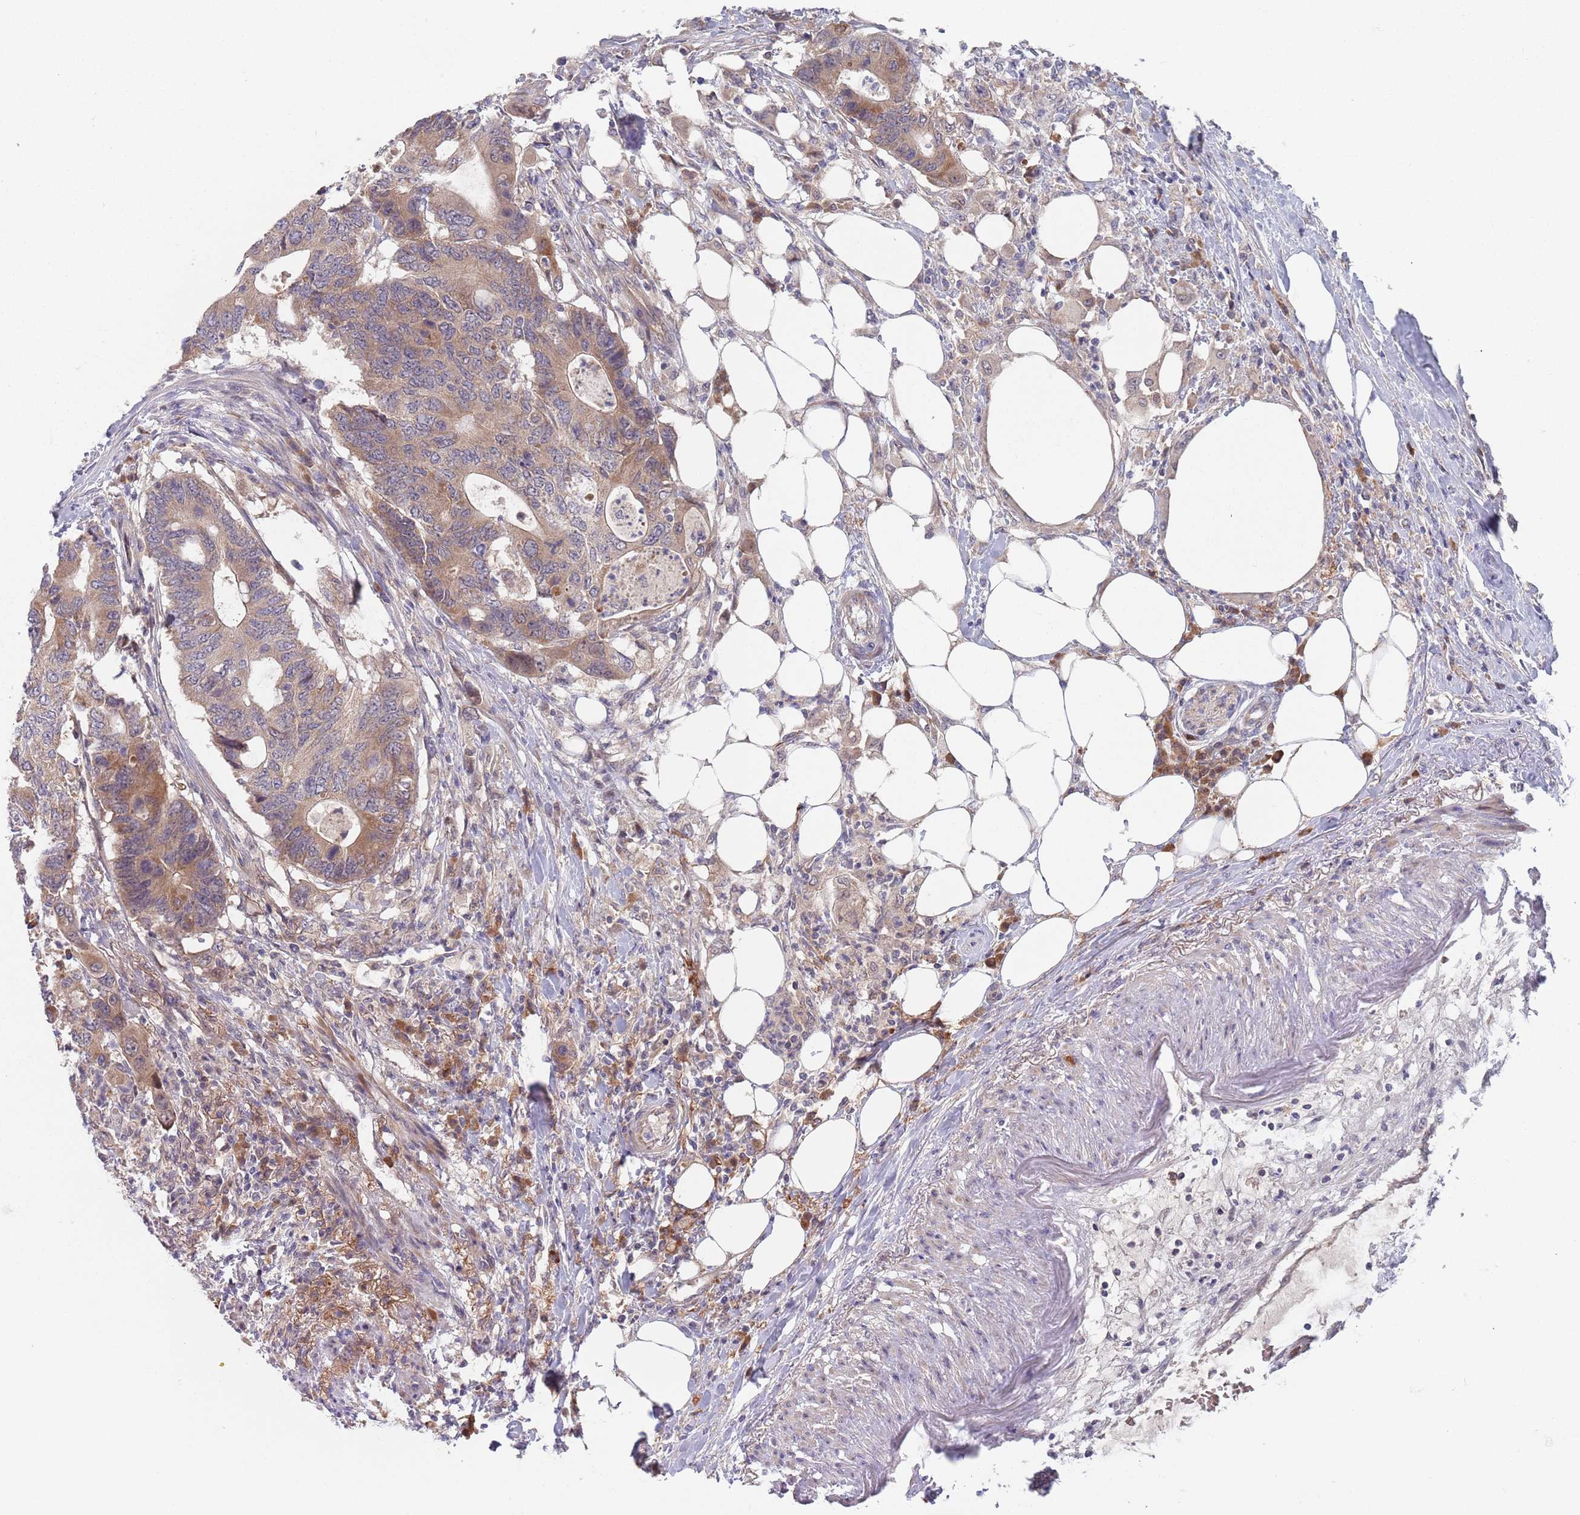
{"staining": {"intensity": "moderate", "quantity": ">75%", "location": "cytoplasmic/membranous"}, "tissue": "colorectal cancer", "cell_type": "Tumor cells", "image_type": "cancer", "snomed": [{"axis": "morphology", "description": "Adenocarcinoma, NOS"}, {"axis": "topography", "description": "Colon"}], "caption": "Tumor cells demonstrate medium levels of moderate cytoplasmic/membranous staining in about >75% of cells in colorectal adenocarcinoma. (DAB IHC with brightfield microscopy, high magnification).", "gene": "ZNF140", "patient": {"sex": "male", "age": 71}}